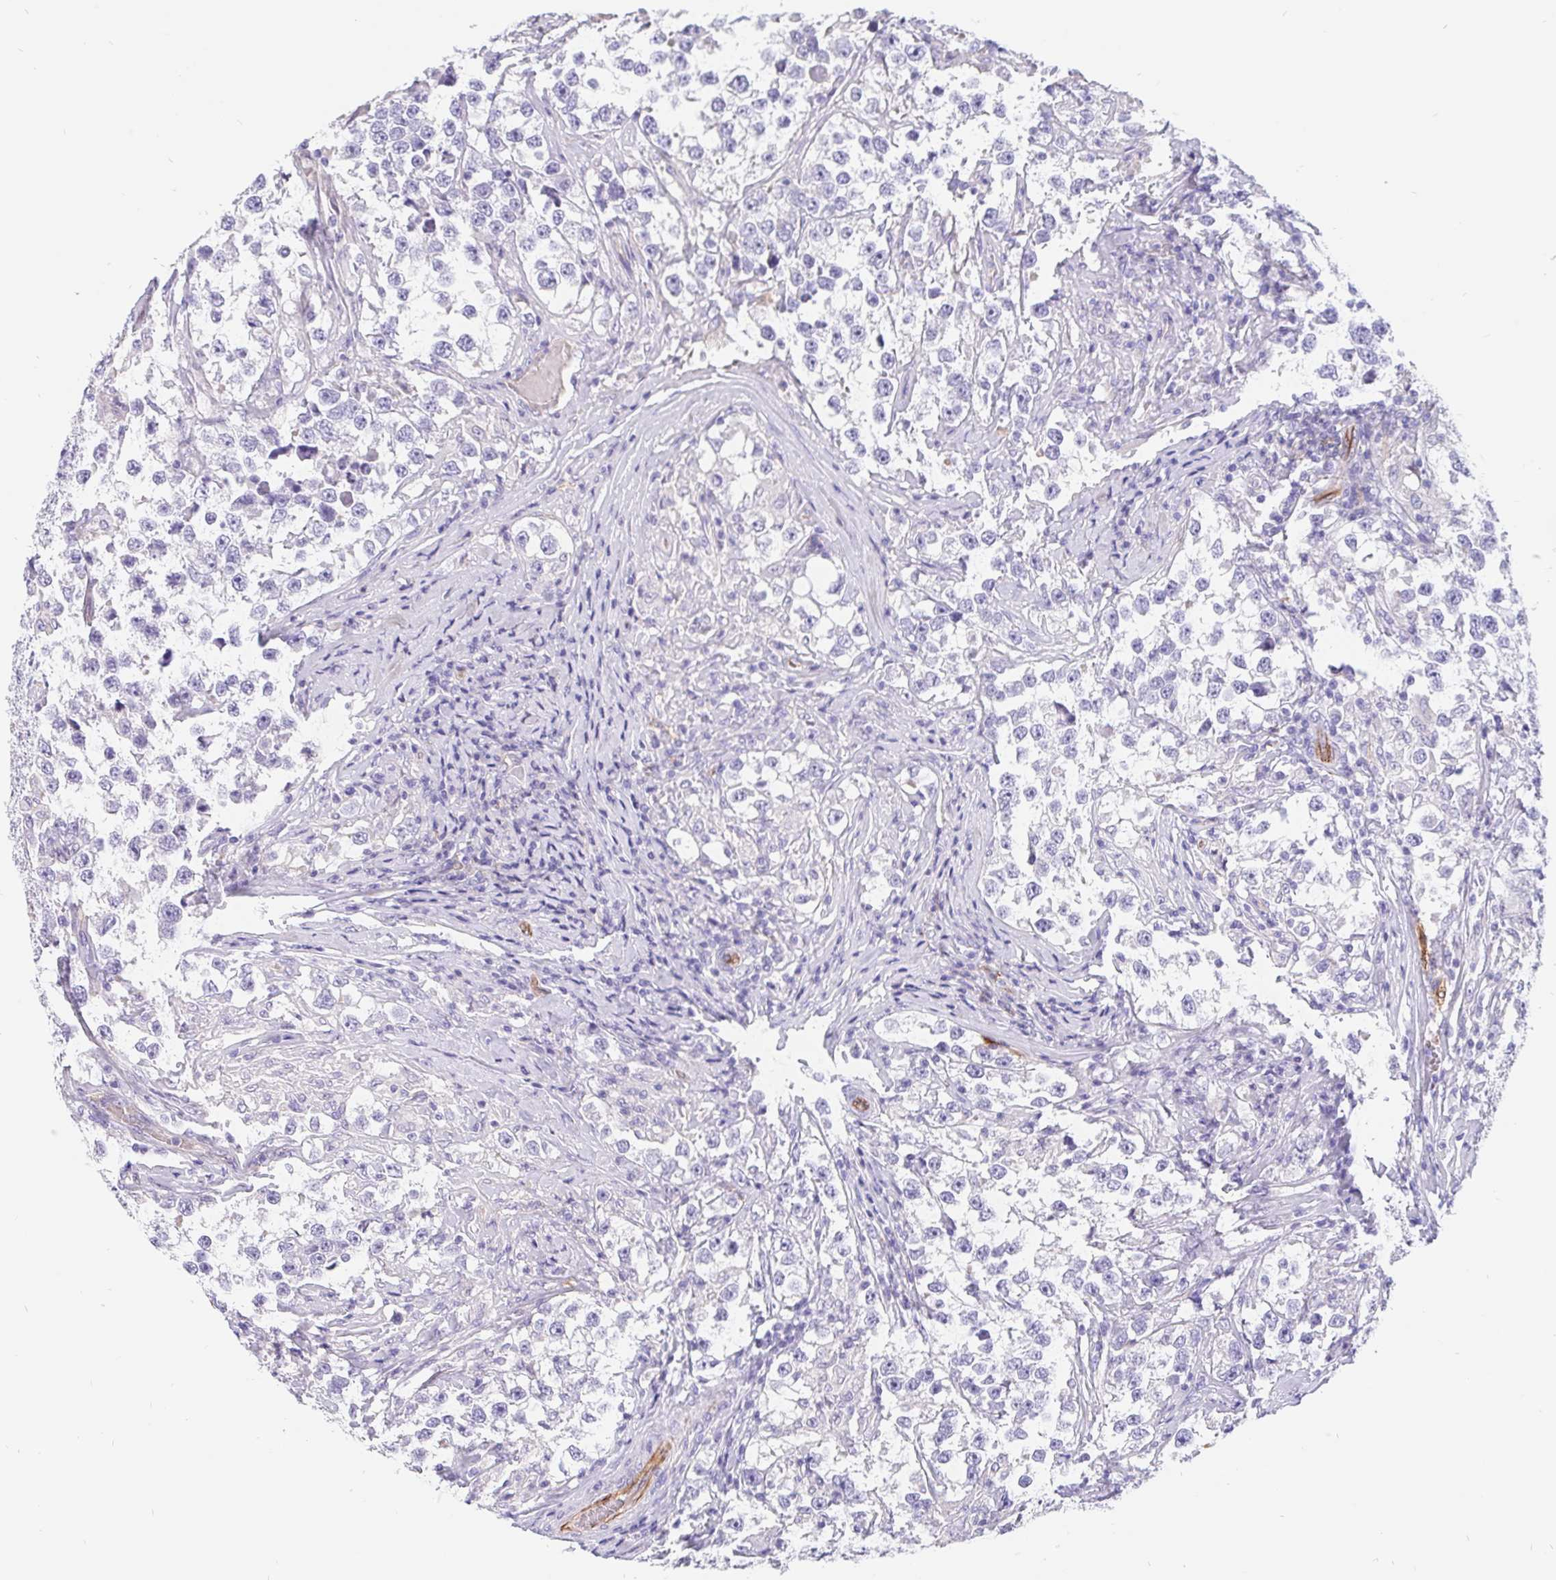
{"staining": {"intensity": "negative", "quantity": "none", "location": "none"}, "tissue": "testis cancer", "cell_type": "Tumor cells", "image_type": "cancer", "snomed": [{"axis": "morphology", "description": "Seminoma, NOS"}, {"axis": "topography", "description": "Testis"}], "caption": "Protein analysis of testis cancer (seminoma) reveals no significant positivity in tumor cells.", "gene": "LIMCH1", "patient": {"sex": "male", "age": 46}}